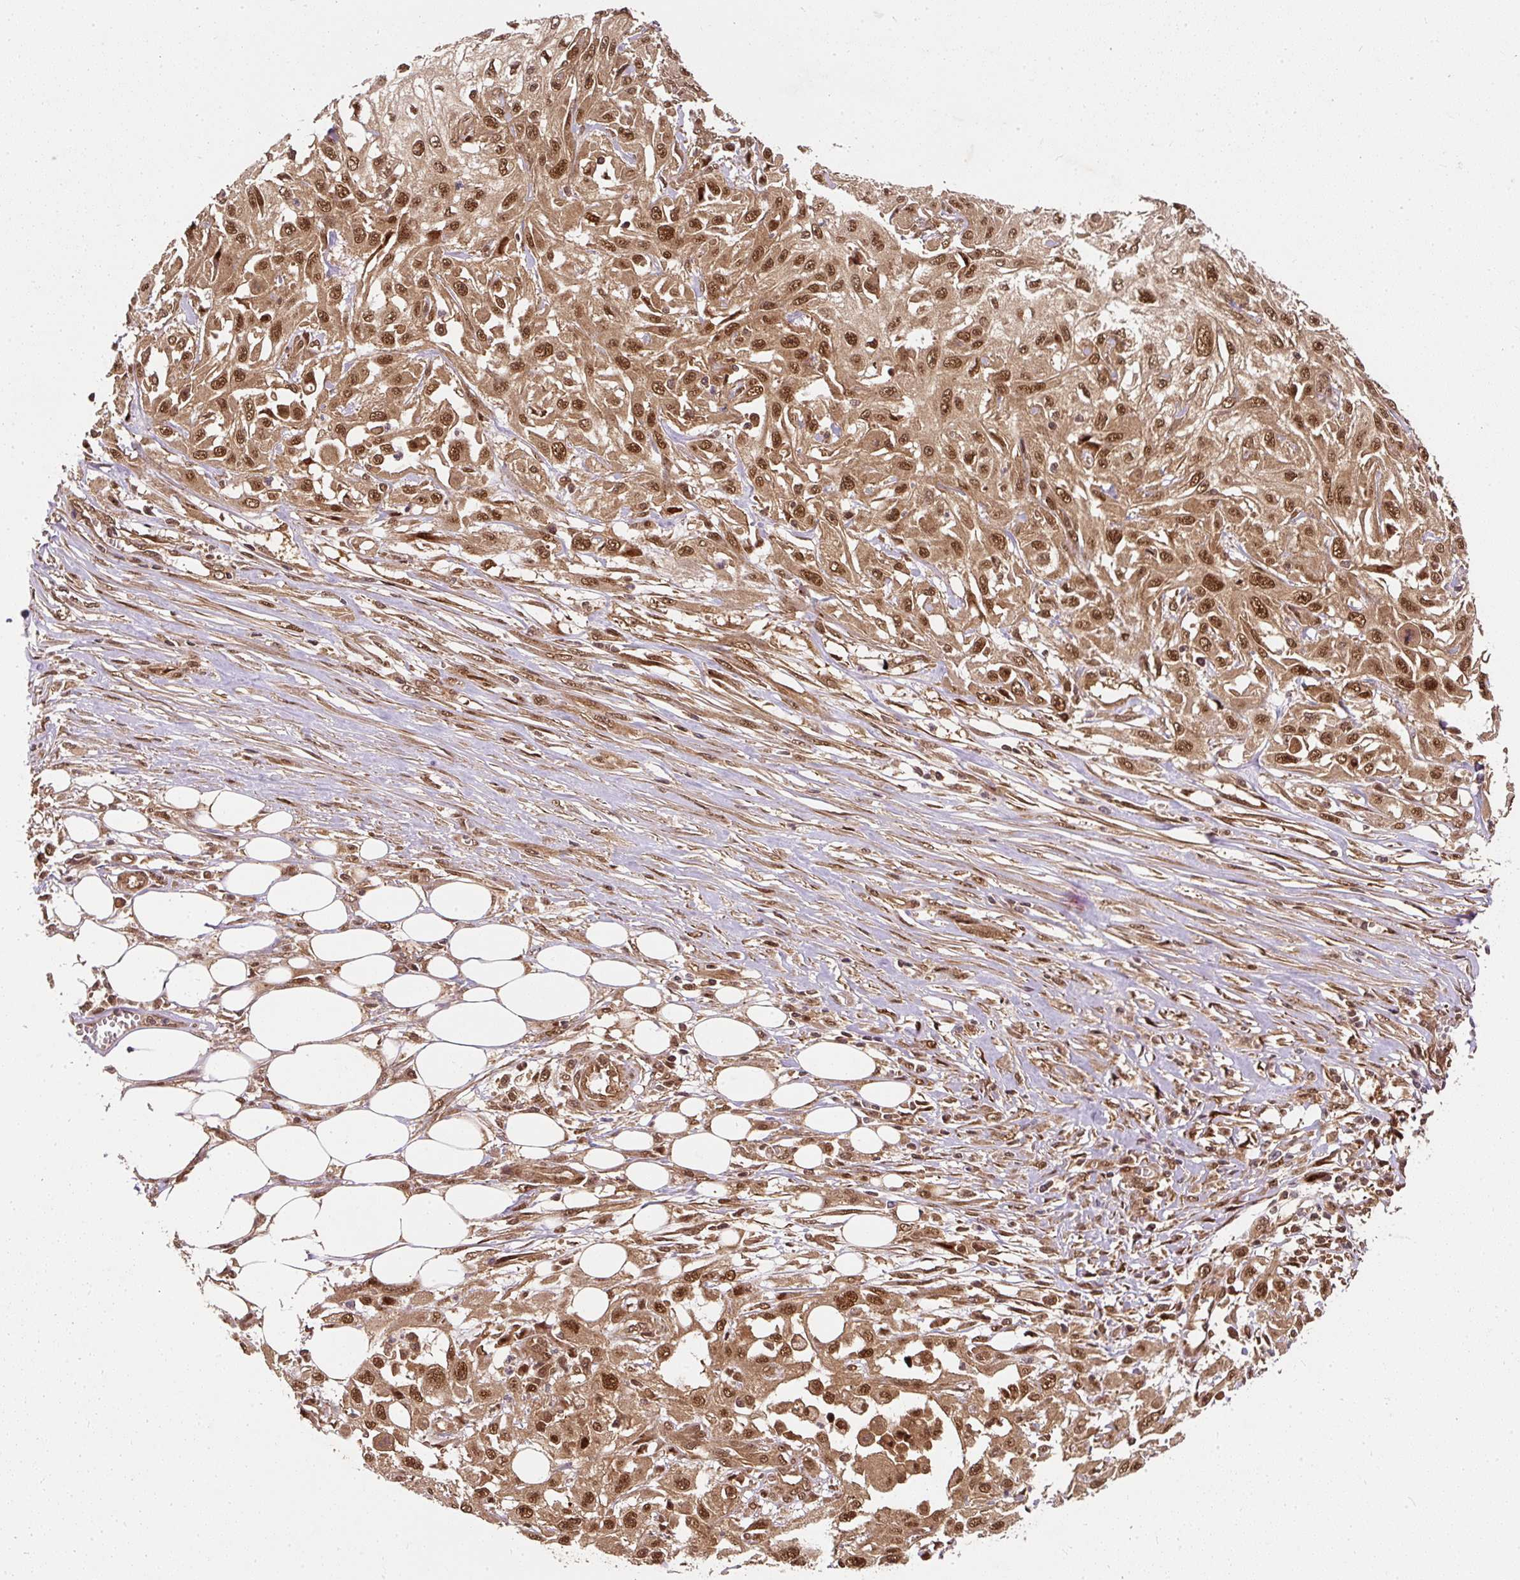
{"staining": {"intensity": "moderate", "quantity": ">75%", "location": "cytoplasmic/membranous,nuclear"}, "tissue": "skin cancer", "cell_type": "Tumor cells", "image_type": "cancer", "snomed": [{"axis": "morphology", "description": "Squamous cell carcinoma, NOS"}, {"axis": "morphology", "description": "Squamous cell carcinoma, metastatic, NOS"}, {"axis": "topography", "description": "Skin"}, {"axis": "topography", "description": "Lymph node"}], "caption": "Skin cancer (metastatic squamous cell carcinoma) was stained to show a protein in brown. There is medium levels of moderate cytoplasmic/membranous and nuclear staining in about >75% of tumor cells.", "gene": "PSMD1", "patient": {"sex": "male", "age": 75}}